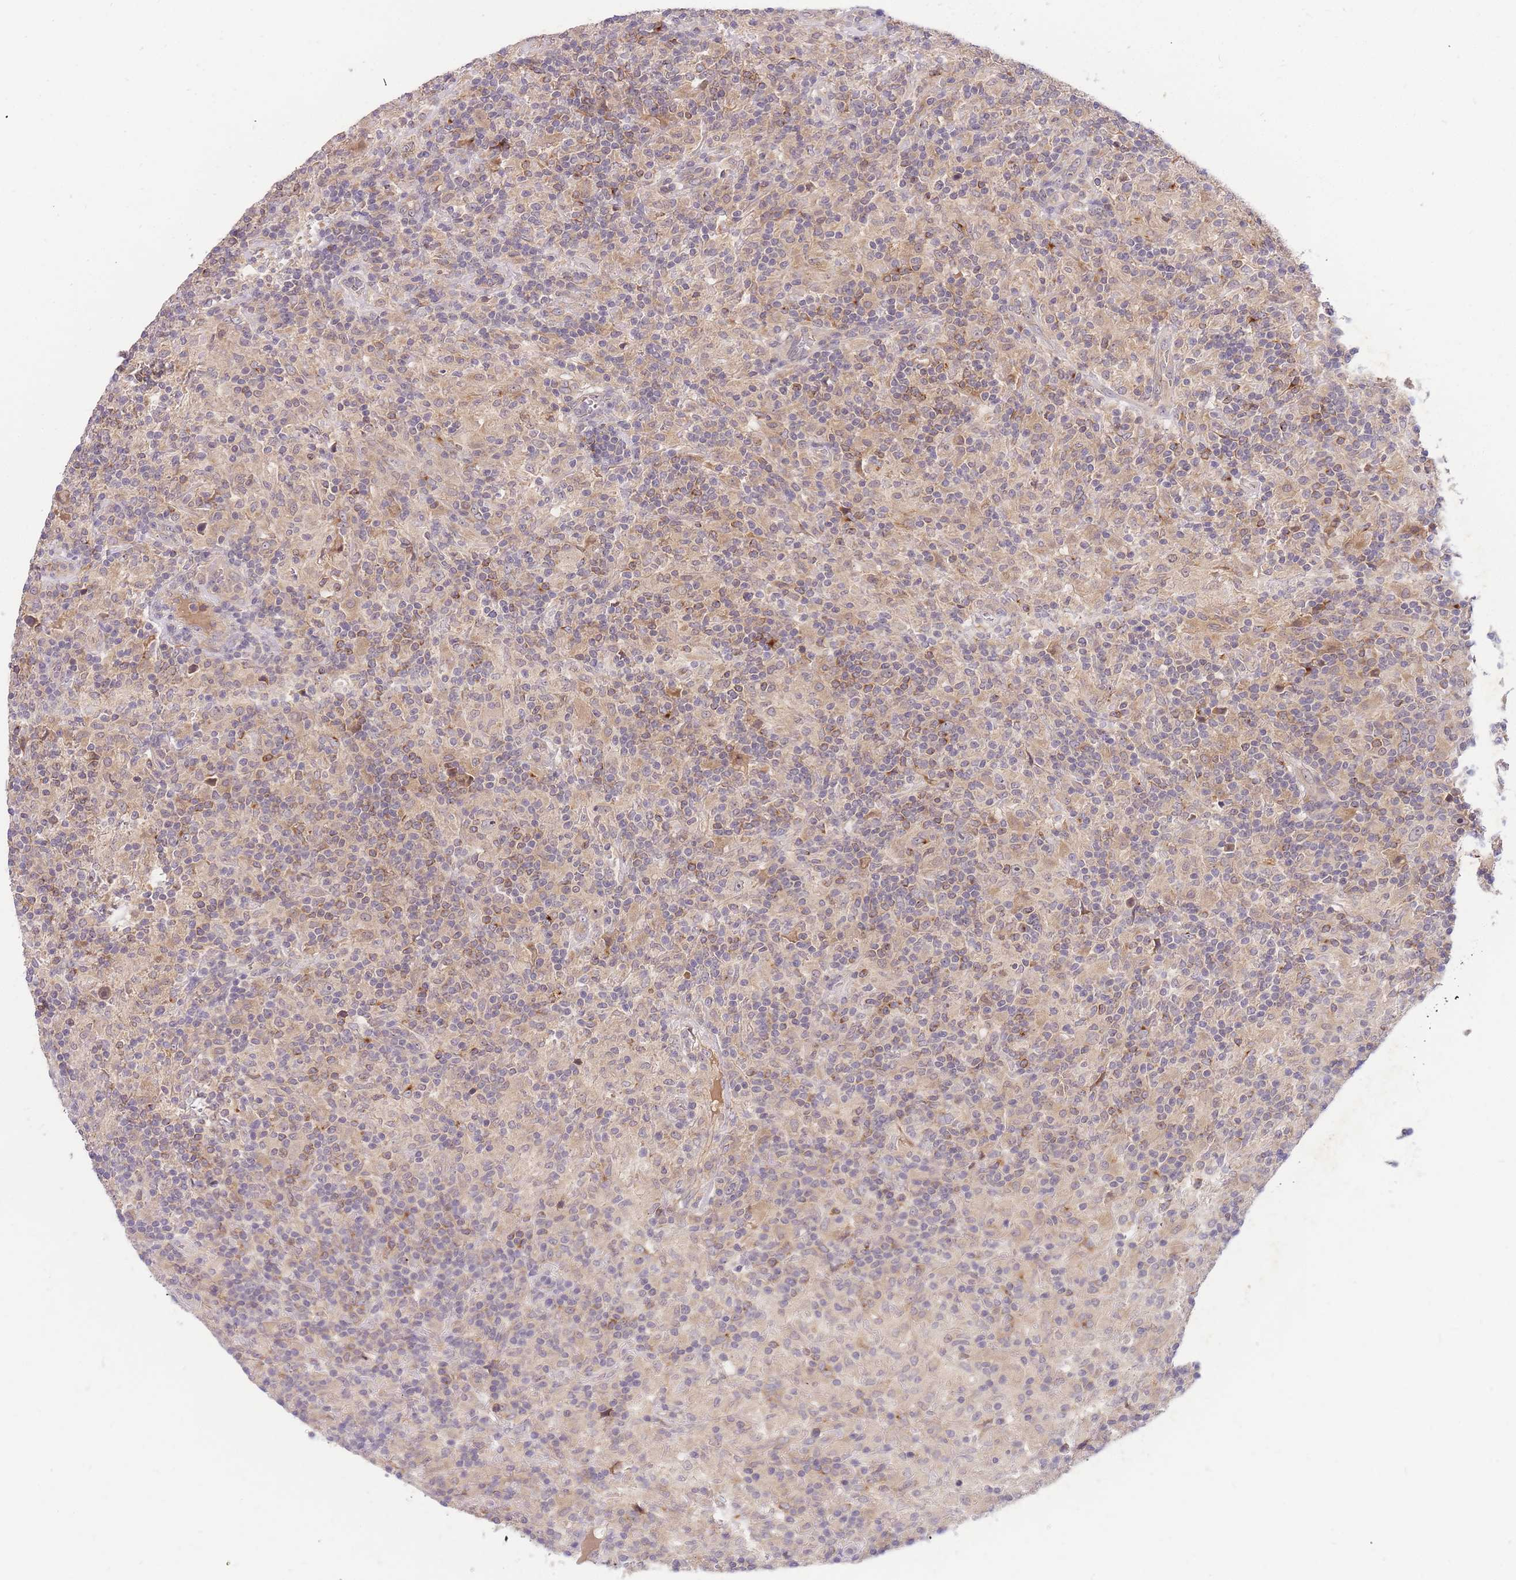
{"staining": {"intensity": "weak", "quantity": "25%-75%", "location": "cytoplasmic/membranous"}, "tissue": "lymphoma", "cell_type": "Tumor cells", "image_type": "cancer", "snomed": [{"axis": "morphology", "description": "Hodgkin's disease, NOS"}, {"axis": "topography", "description": "Lymph node"}], "caption": "Lymphoma stained for a protein displays weak cytoplasmic/membranous positivity in tumor cells.", "gene": "ZNF577", "patient": {"sex": "male", "age": 70}}